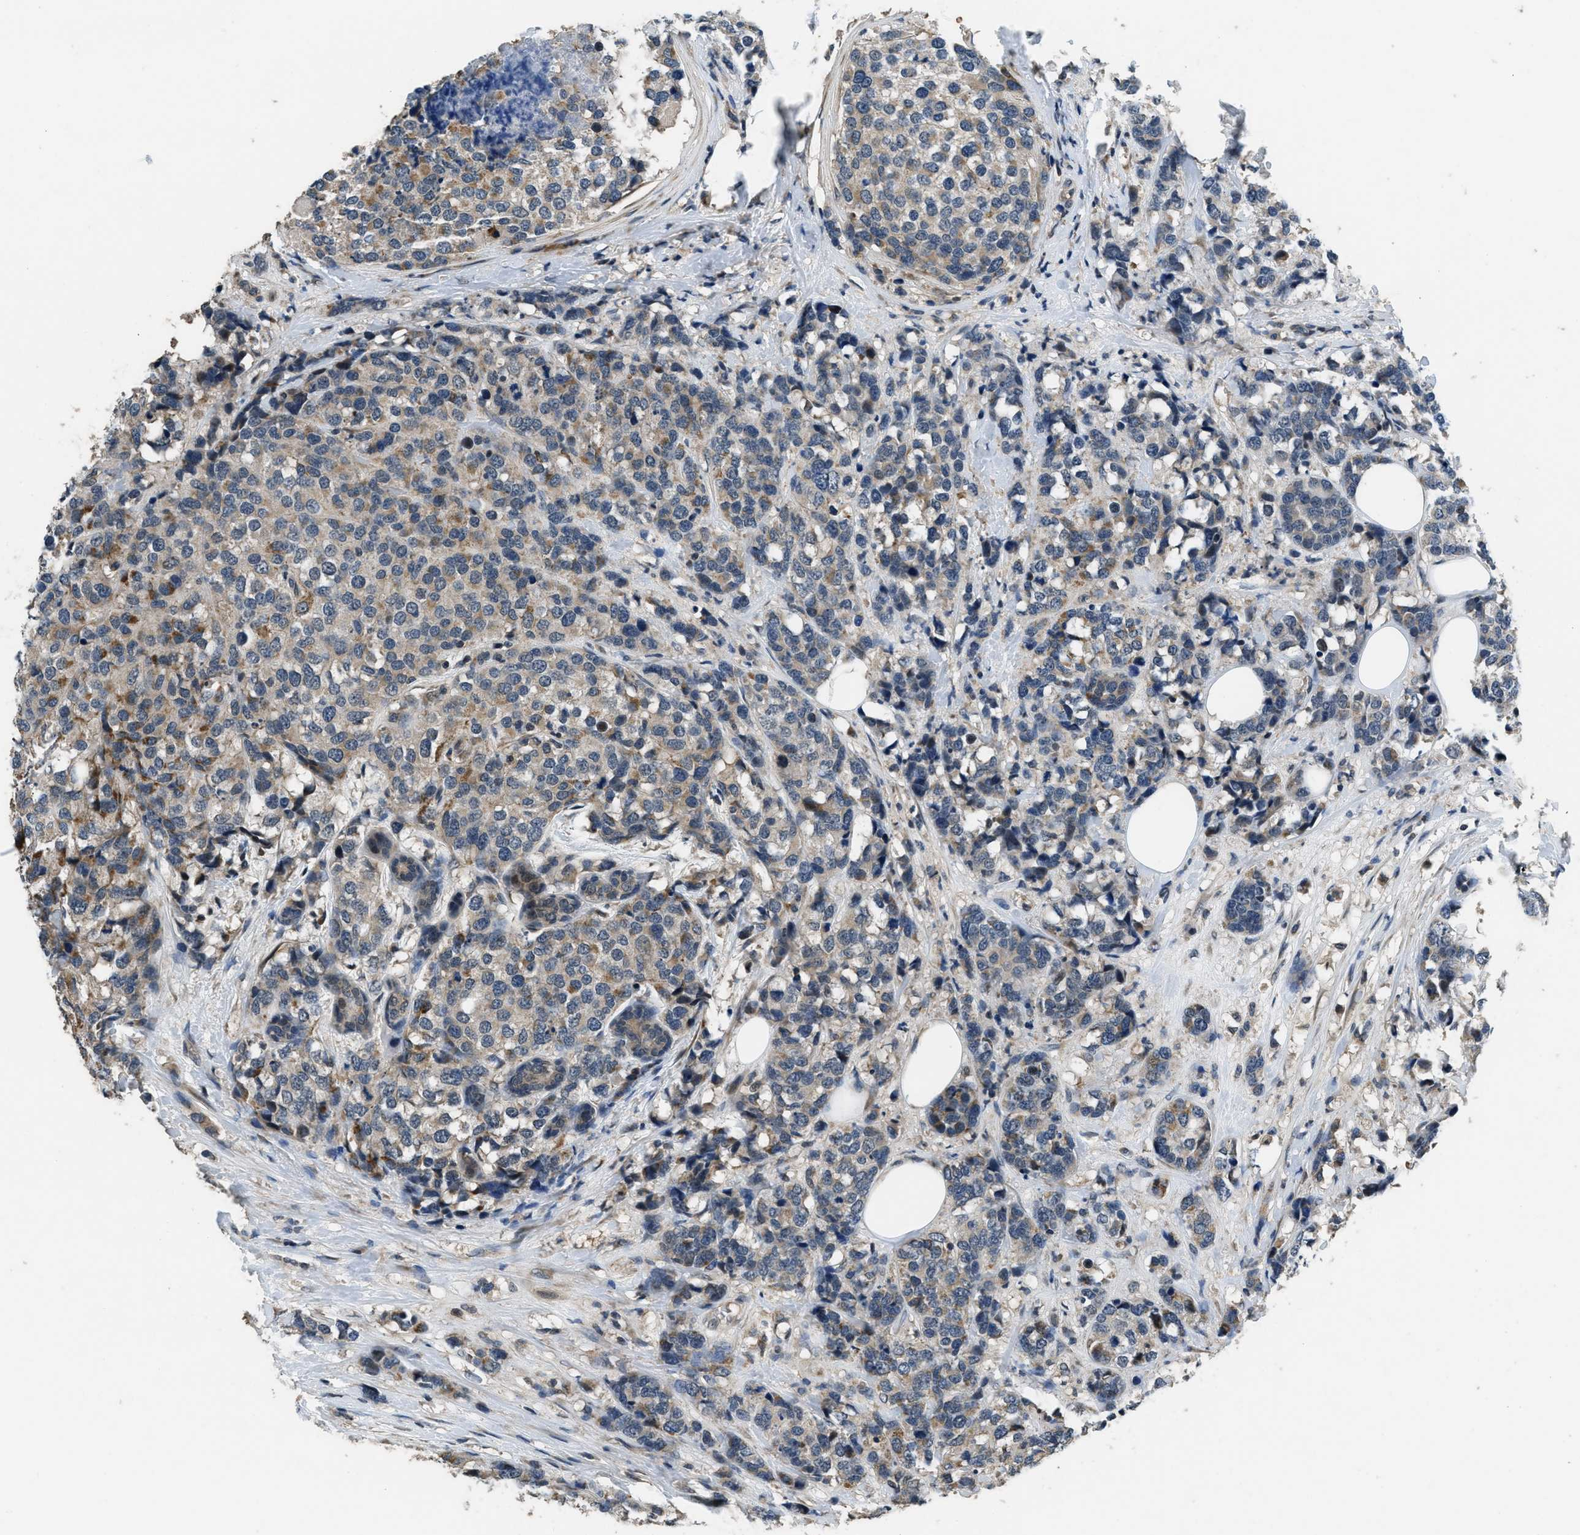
{"staining": {"intensity": "moderate", "quantity": "<25%", "location": "cytoplasmic/membranous"}, "tissue": "breast cancer", "cell_type": "Tumor cells", "image_type": "cancer", "snomed": [{"axis": "morphology", "description": "Lobular carcinoma"}, {"axis": "topography", "description": "Breast"}], "caption": "This micrograph shows breast lobular carcinoma stained with immunohistochemistry to label a protein in brown. The cytoplasmic/membranous of tumor cells show moderate positivity for the protein. Nuclei are counter-stained blue.", "gene": "NAT1", "patient": {"sex": "female", "age": 59}}